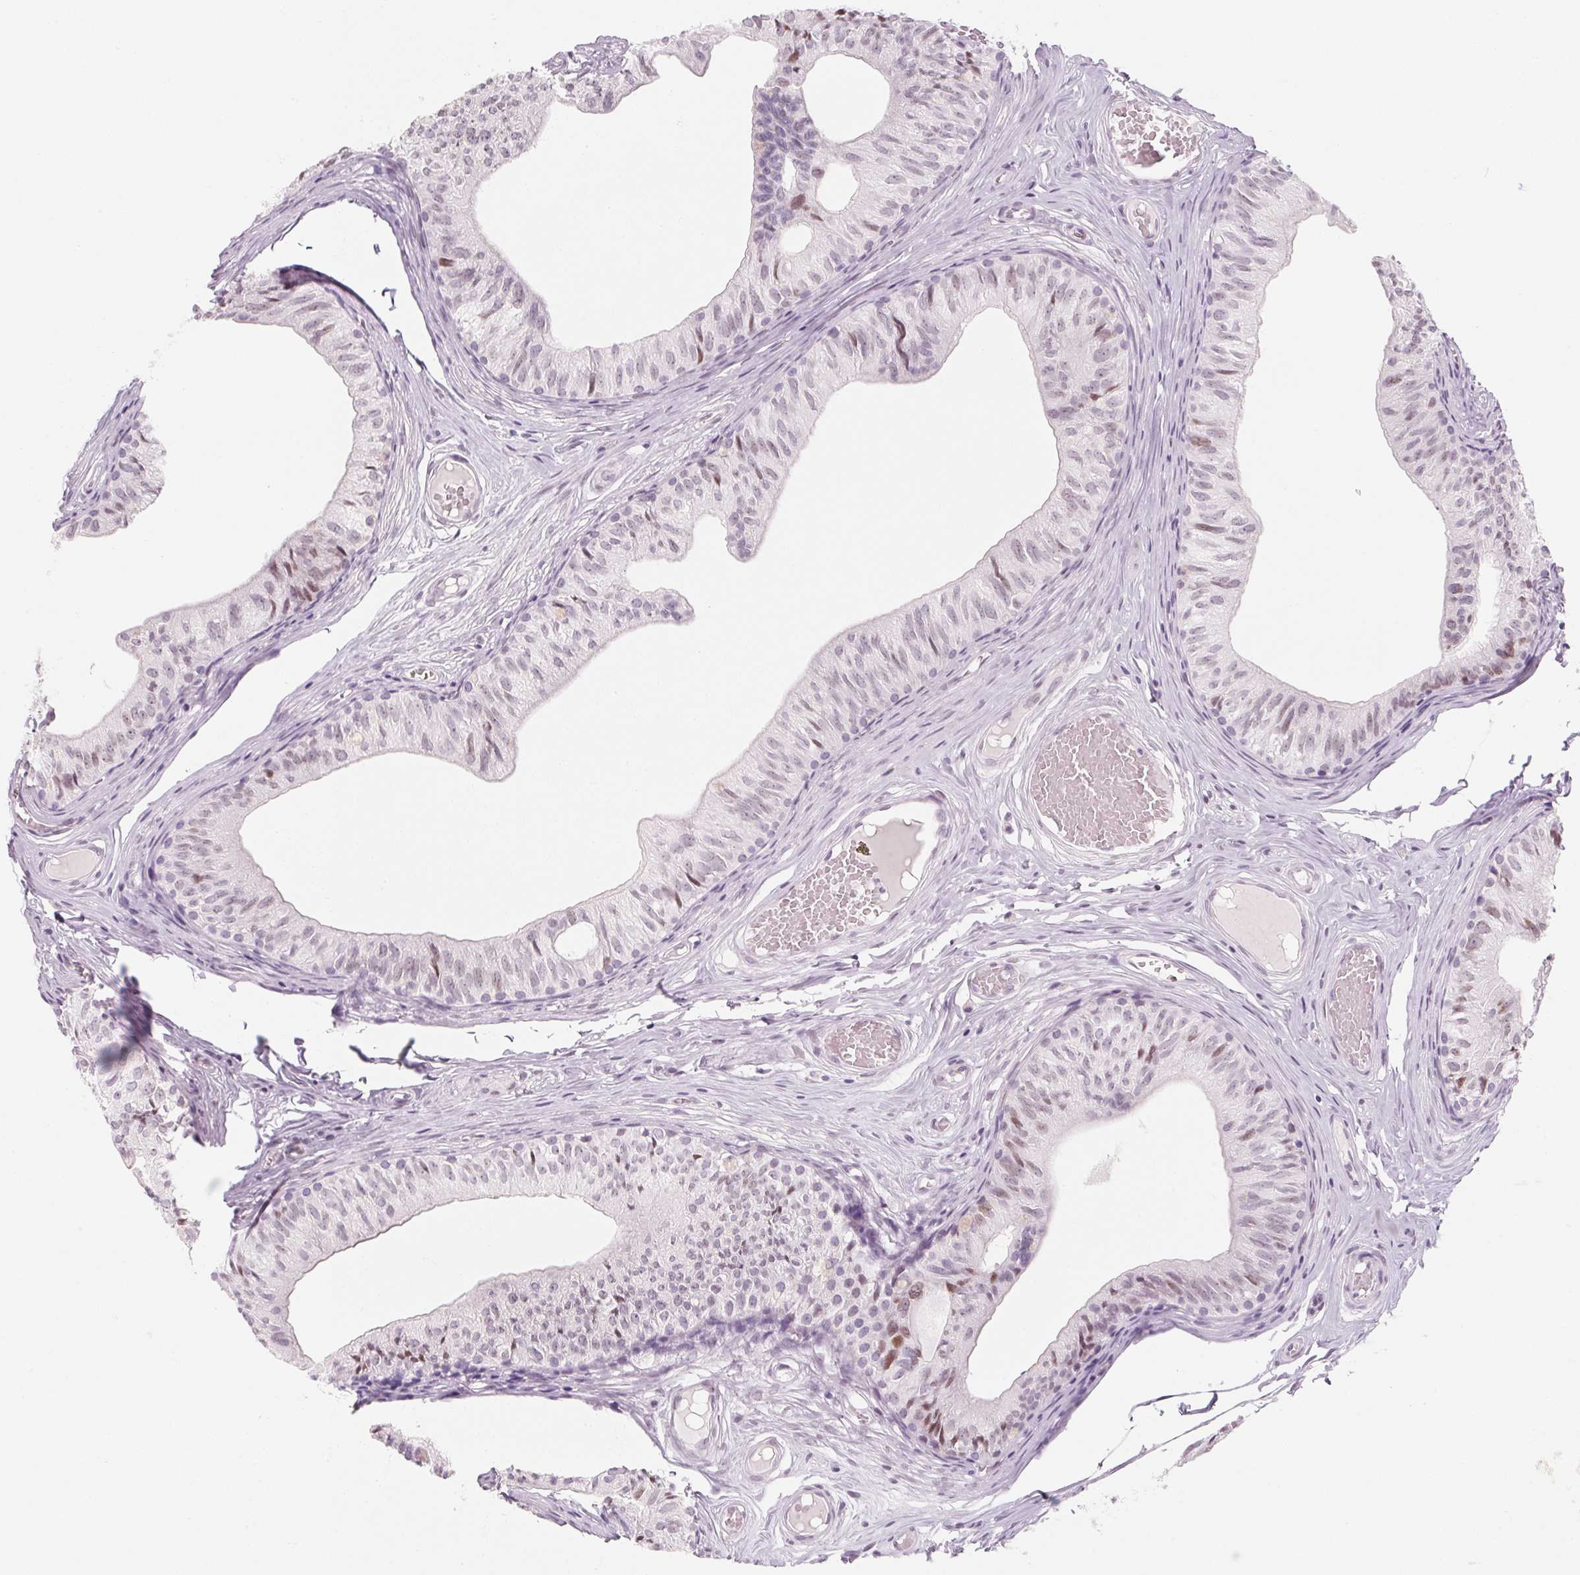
{"staining": {"intensity": "moderate", "quantity": ">75%", "location": "nuclear"}, "tissue": "epididymis", "cell_type": "Glandular cells", "image_type": "normal", "snomed": [{"axis": "morphology", "description": "Normal tissue, NOS"}, {"axis": "topography", "description": "Epididymis"}], "caption": "IHC (DAB) staining of normal human epididymis exhibits moderate nuclear protein expression in about >75% of glandular cells.", "gene": "KCNQ2", "patient": {"sex": "male", "age": 25}}